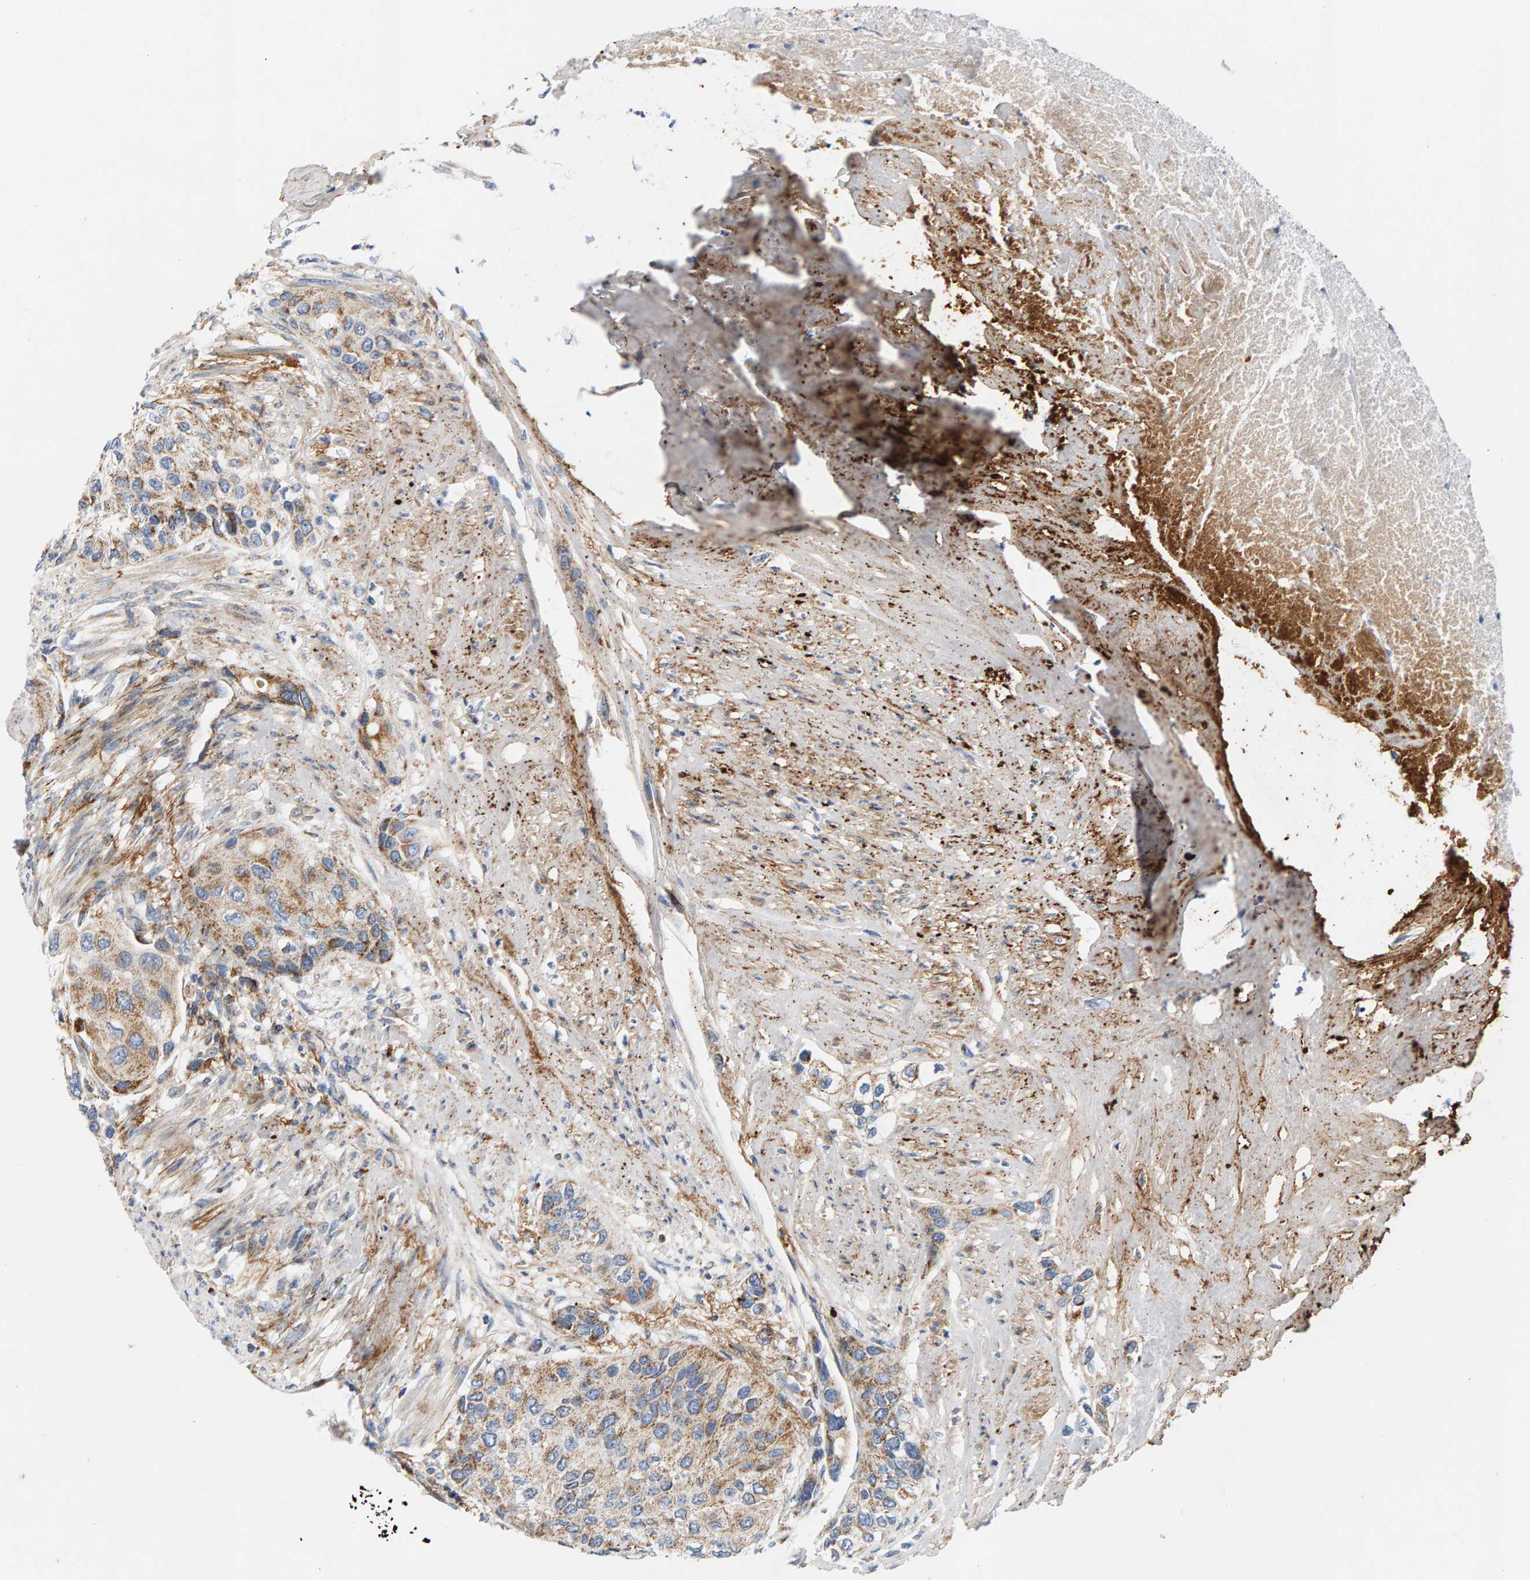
{"staining": {"intensity": "moderate", "quantity": ">75%", "location": "cytoplasmic/membranous"}, "tissue": "urothelial cancer", "cell_type": "Tumor cells", "image_type": "cancer", "snomed": [{"axis": "morphology", "description": "Urothelial carcinoma, High grade"}, {"axis": "topography", "description": "Urinary bladder"}], "caption": "Tumor cells display medium levels of moderate cytoplasmic/membranous expression in about >75% of cells in human urothelial cancer.", "gene": "GGTA1", "patient": {"sex": "female", "age": 56}}